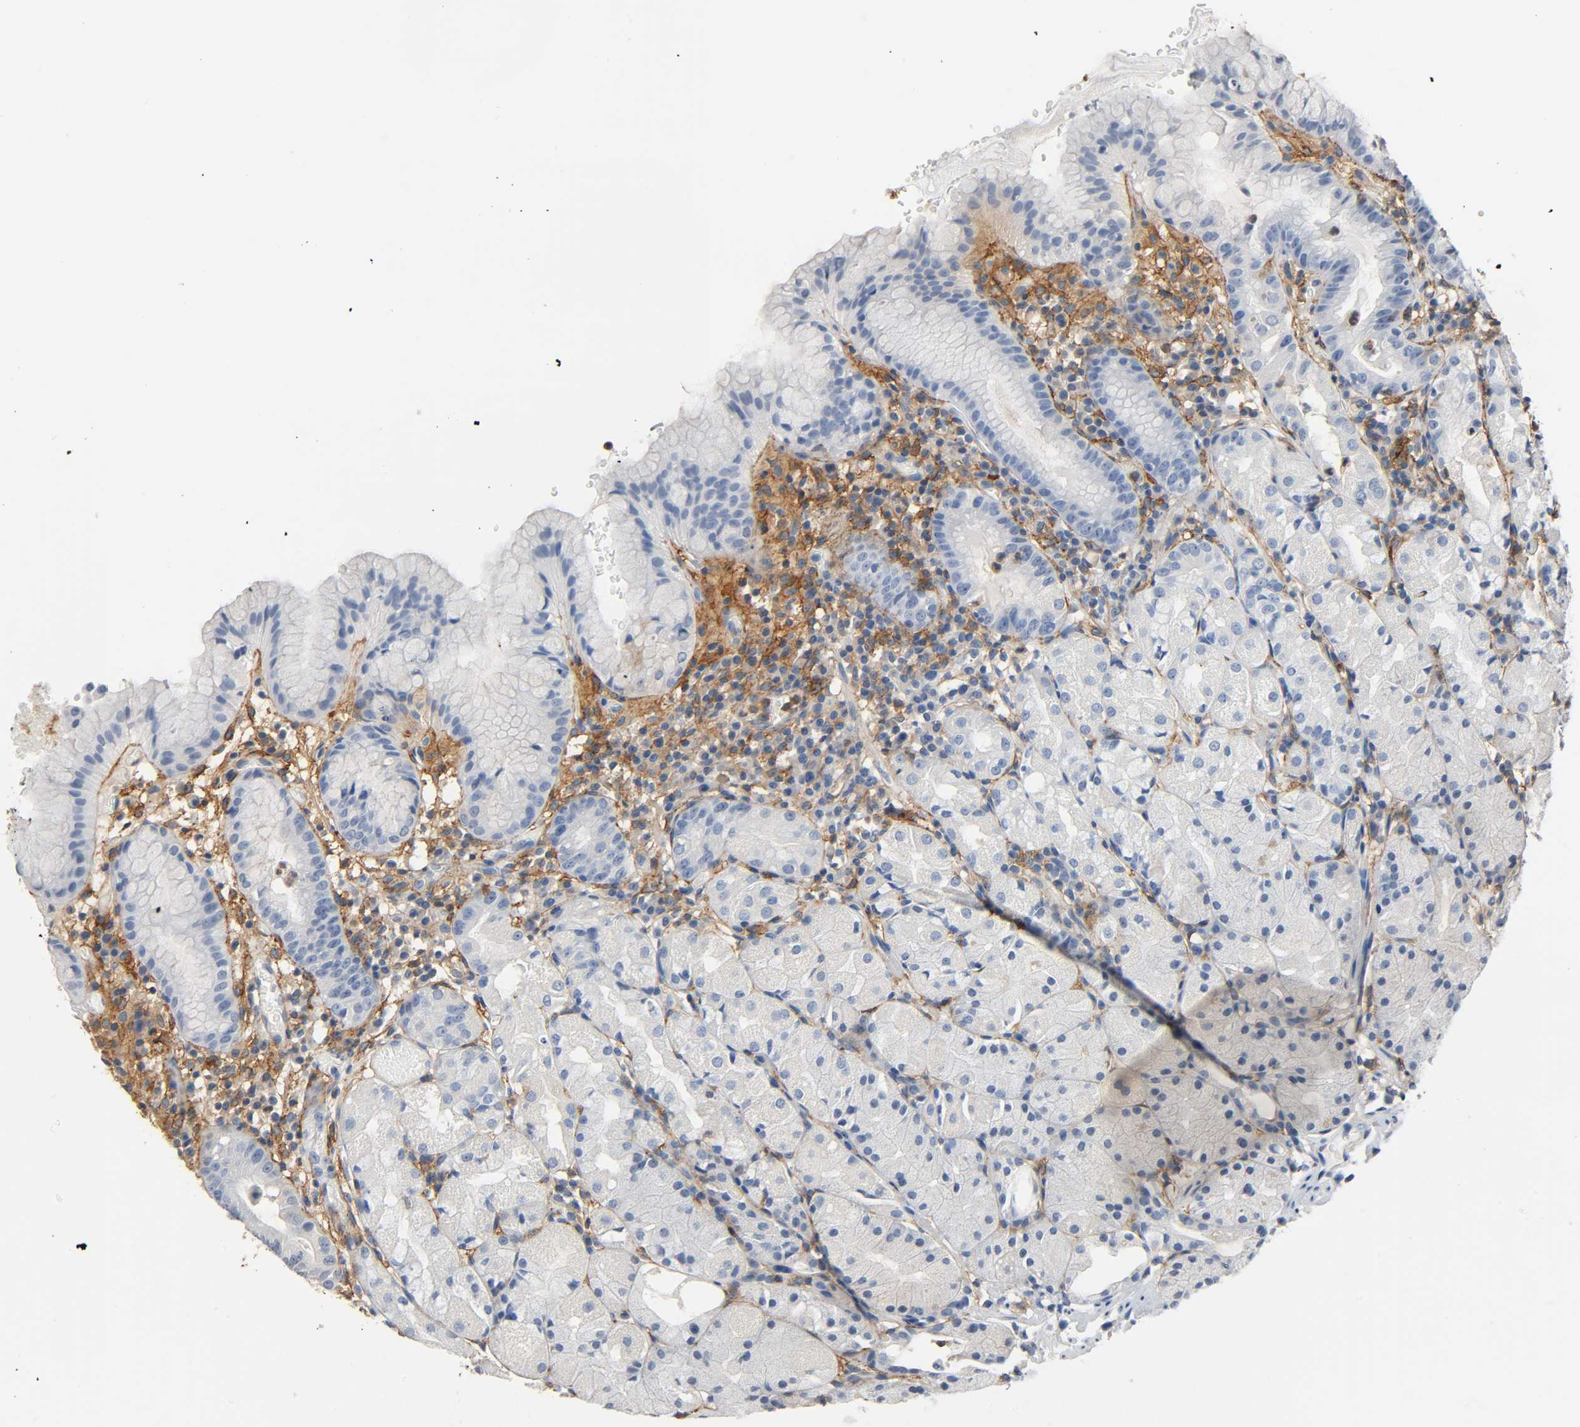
{"staining": {"intensity": "negative", "quantity": "none", "location": "none"}, "tissue": "stomach", "cell_type": "Glandular cells", "image_type": "normal", "snomed": [{"axis": "morphology", "description": "Normal tissue, NOS"}, {"axis": "topography", "description": "Stomach"}, {"axis": "topography", "description": "Stomach, lower"}], "caption": "This is an IHC photomicrograph of benign human stomach. There is no expression in glandular cells.", "gene": "ANPEP", "patient": {"sex": "female", "age": 75}}